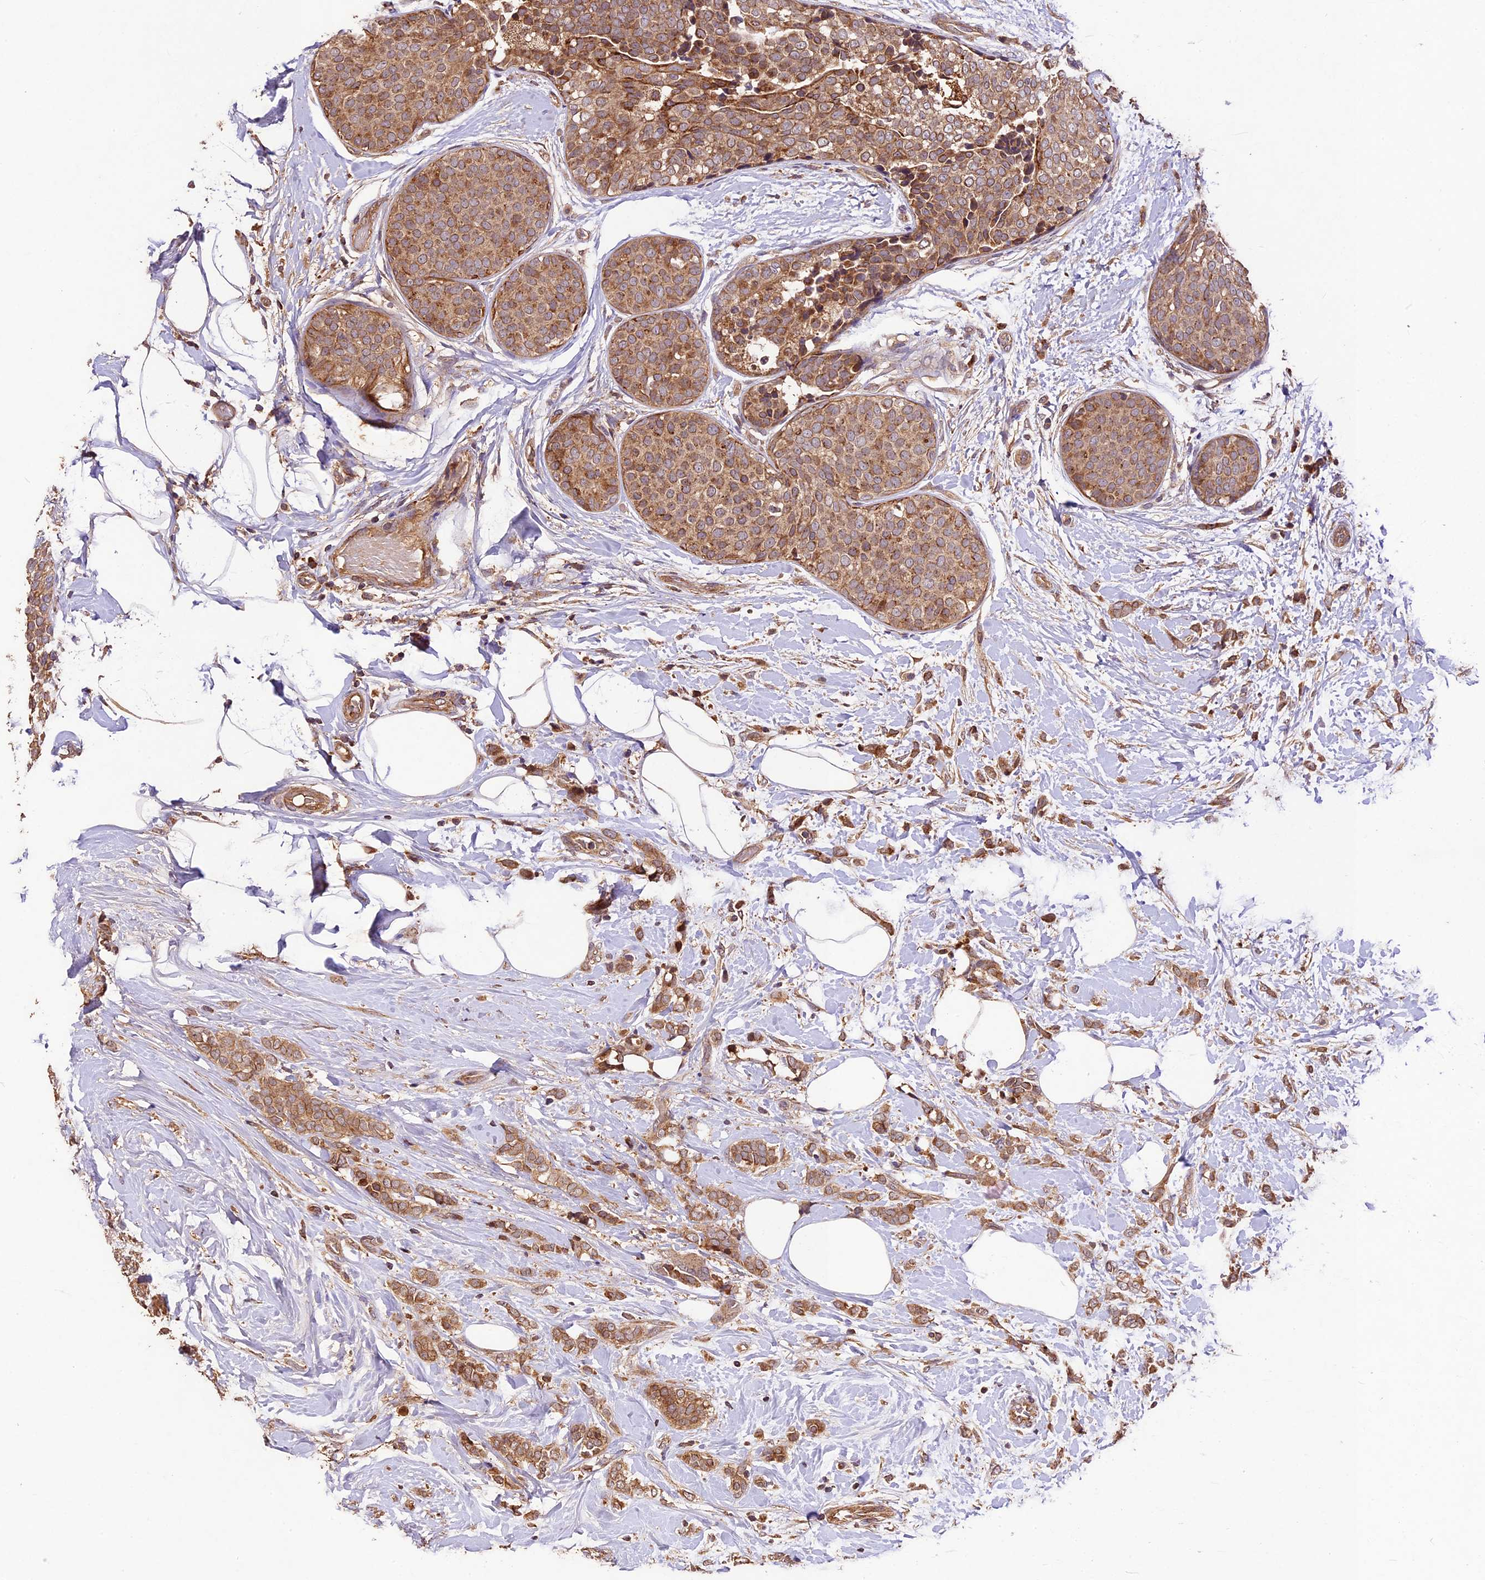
{"staining": {"intensity": "moderate", "quantity": ">75%", "location": "cytoplasmic/membranous"}, "tissue": "breast cancer", "cell_type": "Tumor cells", "image_type": "cancer", "snomed": [{"axis": "morphology", "description": "Lobular carcinoma, in situ"}, {"axis": "morphology", "description": "Lobular carcinoma"}, {"axis": "topography", "description": "Breast"}], "caption": "About >75% of tumor cells in human breast lobular carcinoma in situ show moderate cytoplasmic/membranous protein staining as visualized by brown immunohistochemical staining.", "gene": "CRLF1", "patient": {"sex": "female", "age": 41}}